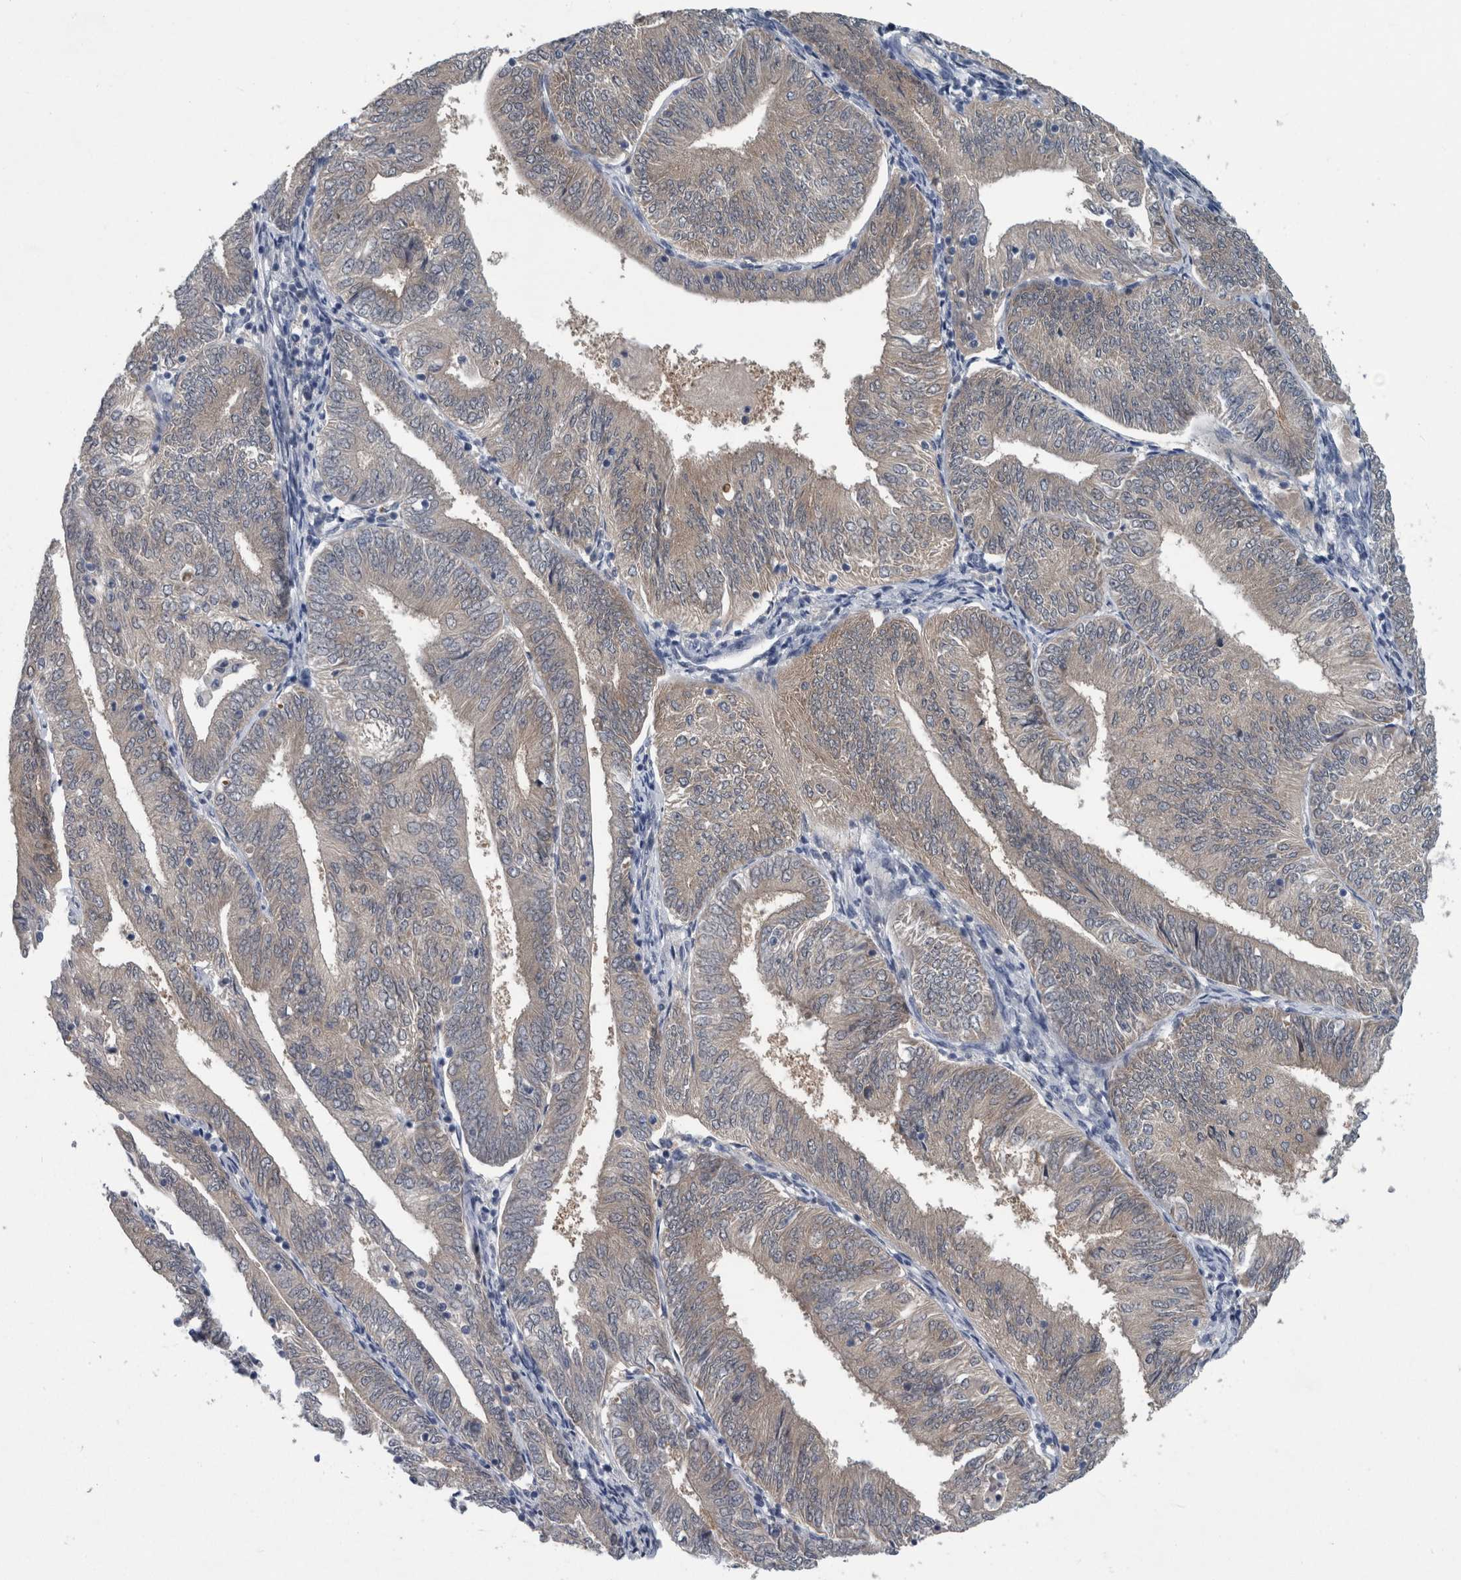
{"staining": {"intensity": "negative", "quantity": "none", "location": "none"}, "tissue": "endometrial cancer", "cell_type": "Tumor cells", "image_type": "cancer", "snomed": [{"axis": "morphology", "description": "Adenocarcinoma, NOS"}, {"axis": "topography", "description": "Endometrium"}], "caption": "Immunohistochemistry of human endometrial cancer (adenocarcinoma) reveals no staining in tumor cells. The staining was performed using DAB to visualize the protein expression in brown, while the nuclei were stained in blue with hematoxylin (Magnification: 20x).", "gene": "FAM83H", "patient": {"sex": "female", "age": 58}}